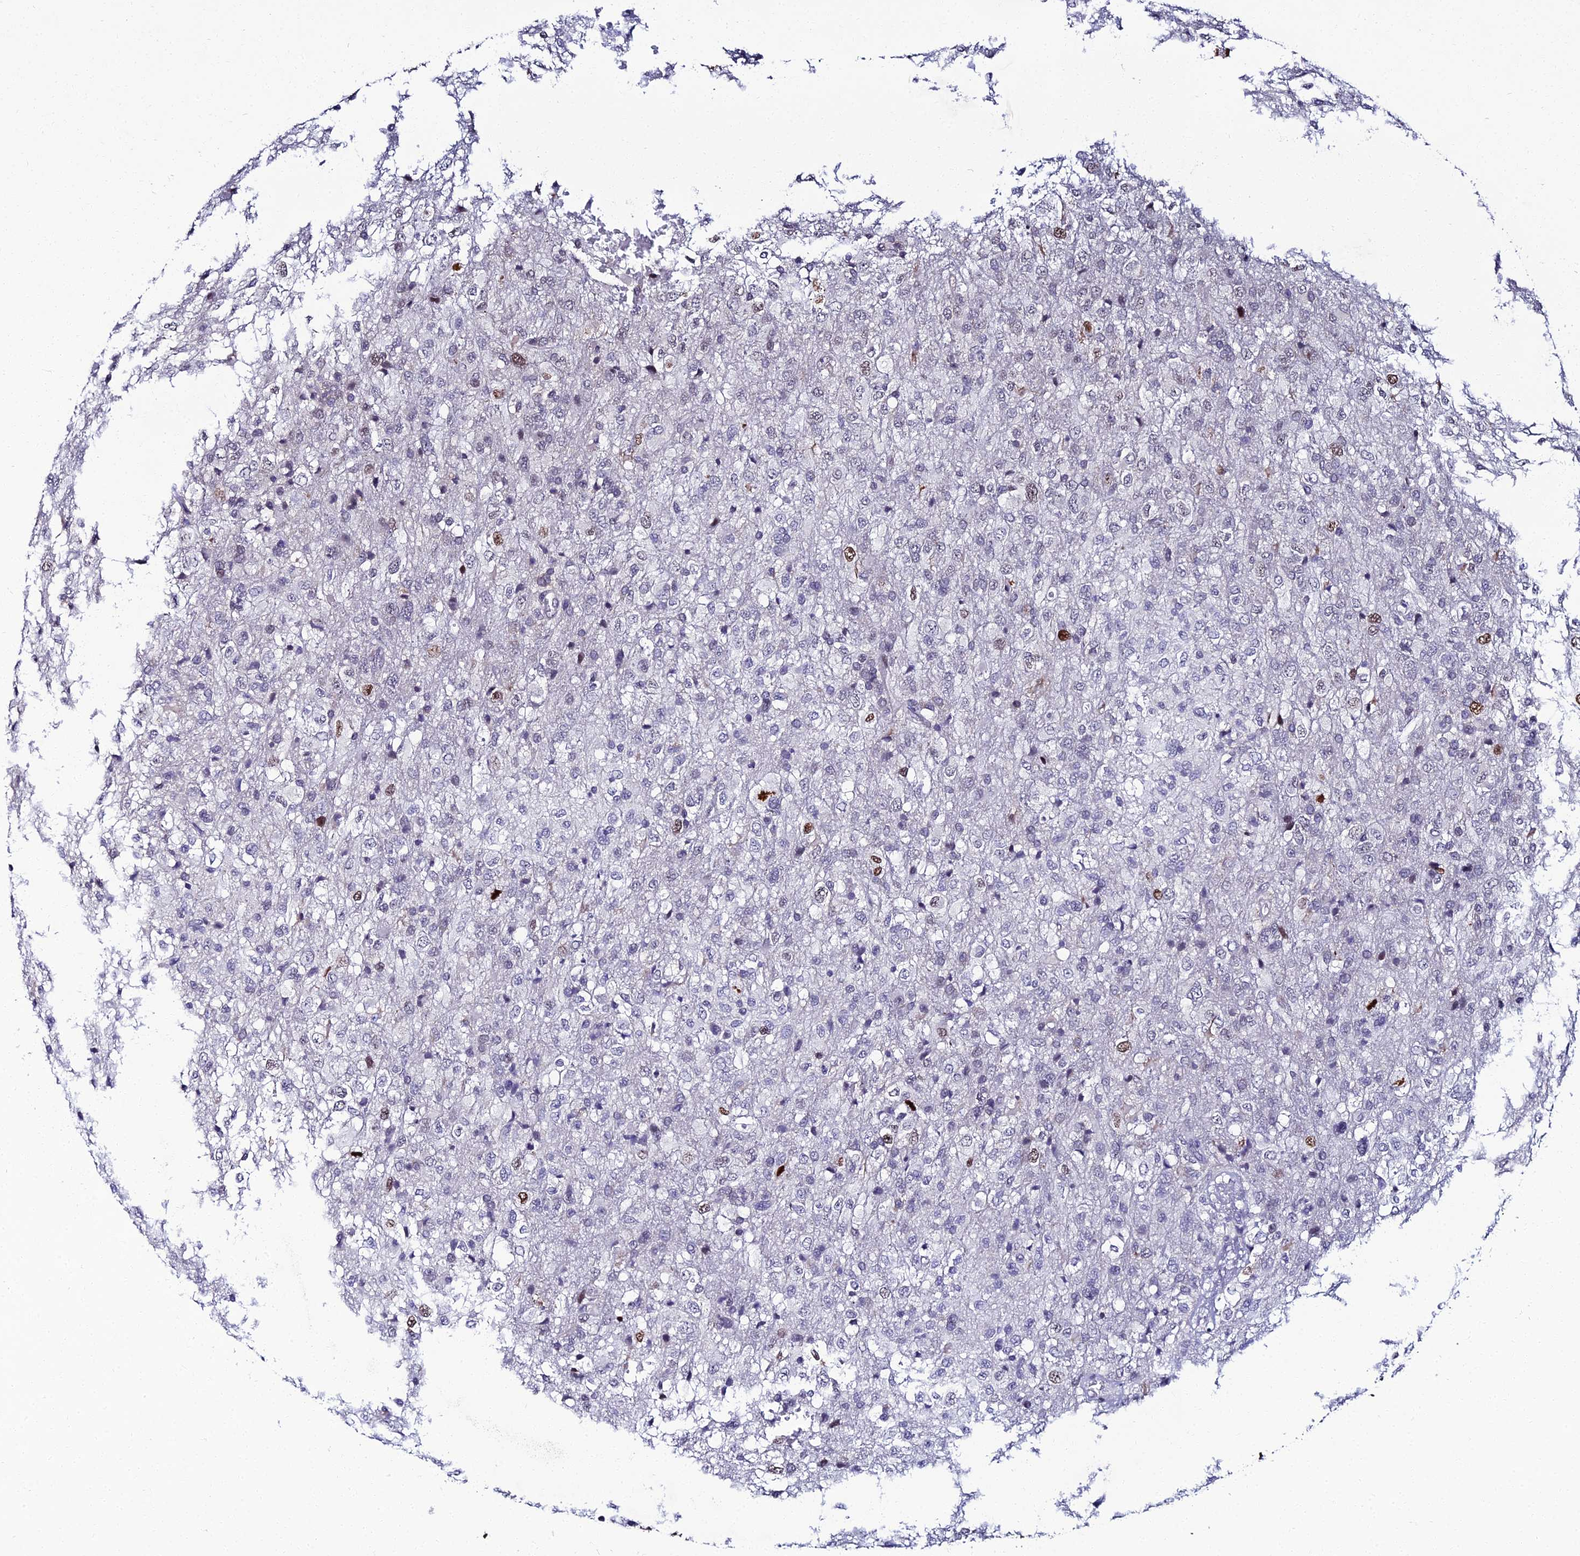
{"staining": {"intensity": "moderate", "quantity": "<25%", "location": "nuclear"}, "tissue": "glioma", "cell_type": "Tumor cells", "image_type": "cancer", "snomed": [{"axis": "morphology", "description": "Glioma, malignant, High grade"}, {"axis": "topography", "description": "Brain"}], "caption": "Tumor cells show moderate nuclear staining in about <25% of cells in glioma. Nuclei are stained in blue.", "gene": "TAF9B", "patient": {"sex": "female", "age": 74}}